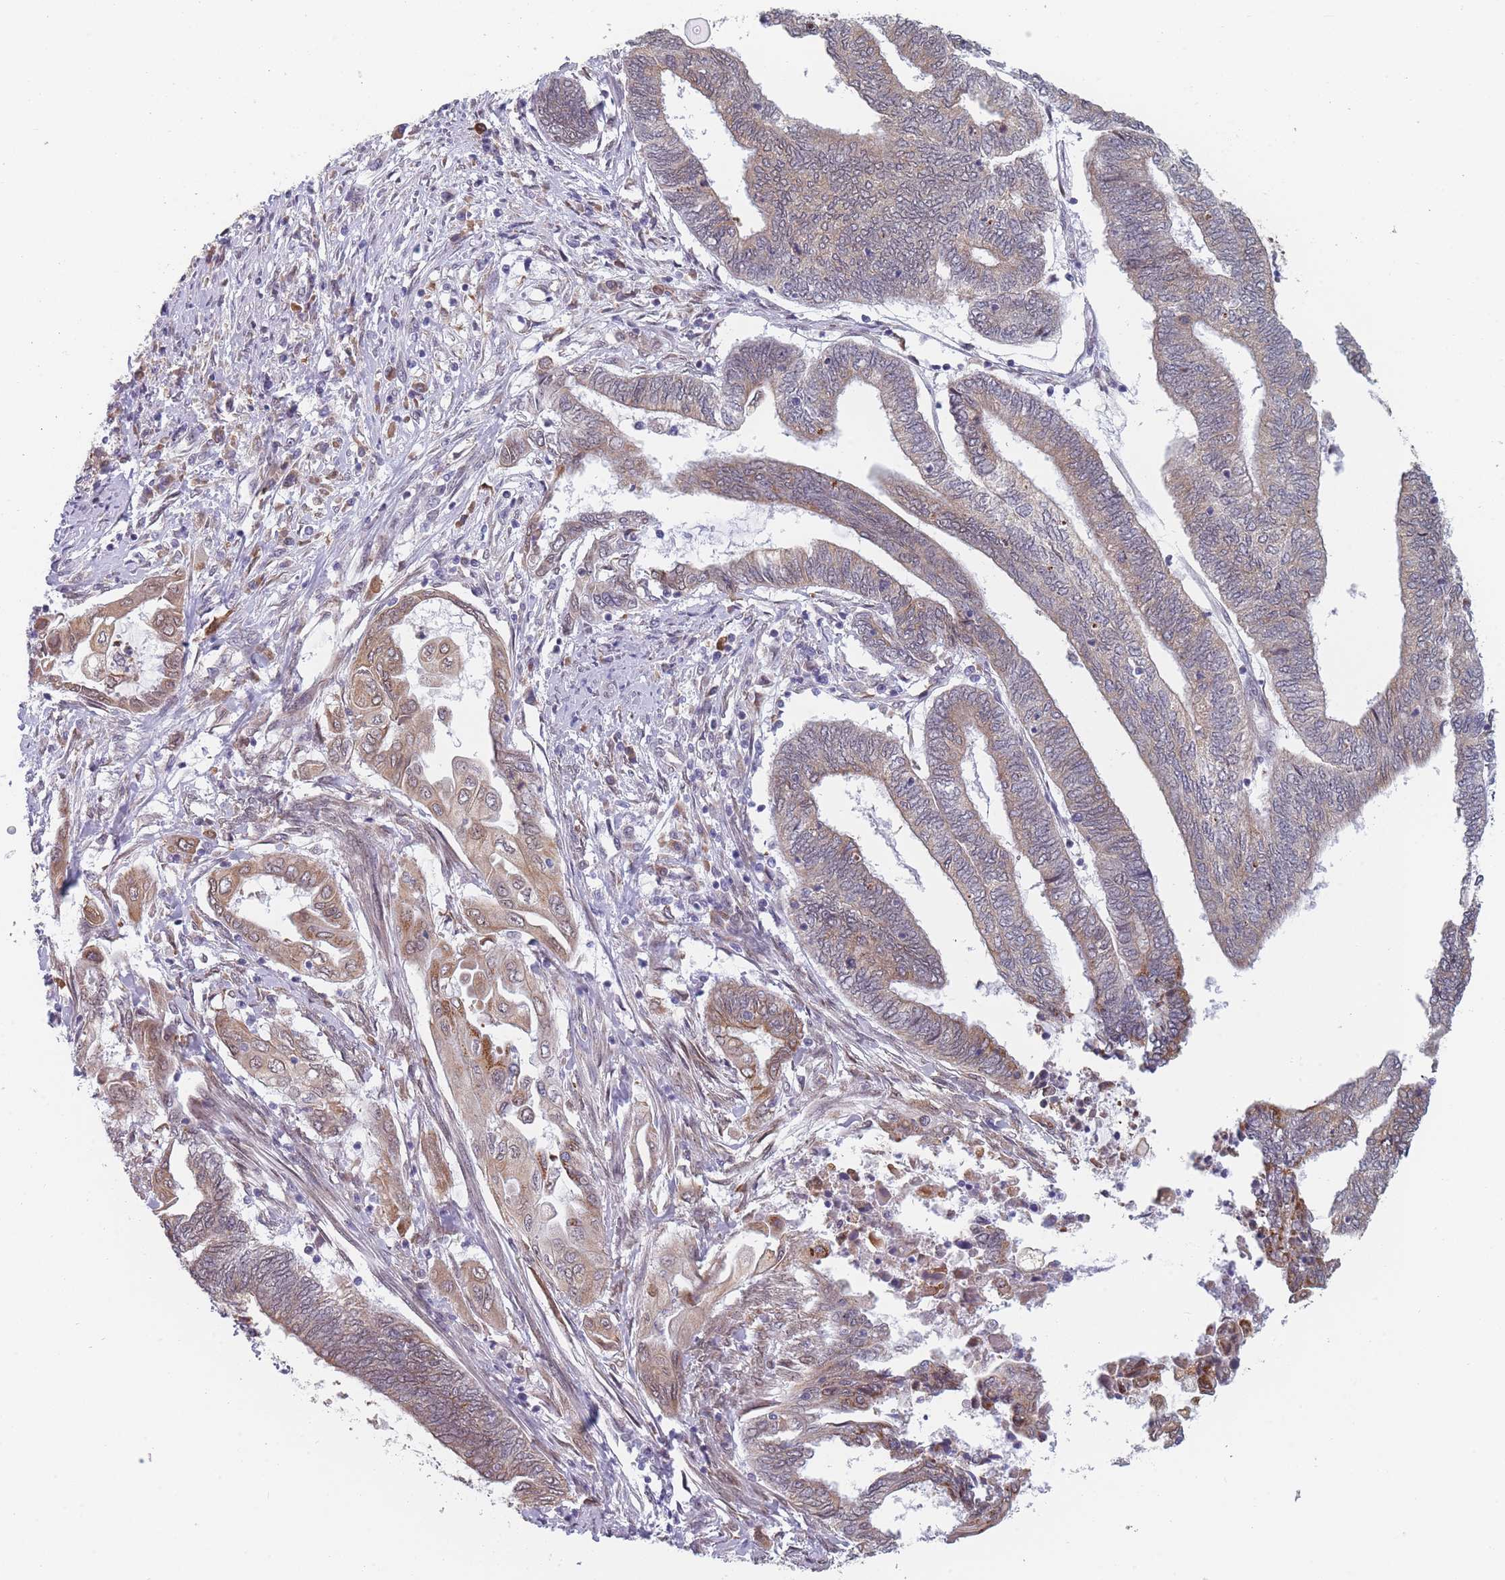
{"staining": {"intensity": "moderate", "quantity": ">75%", "location": "cytoplasmic/membranous"}, "tissue": "endometrial cancer", "cell_type": "Tumor cells", "image_type": "cancer", "snomed": [{"axis": "morphology", "description": "Adenocarcinoma, NOS"}, {"axis": "topography", "description": "Uterus"}, {"axis": "topography", "description": "Endometrium"}], "caption": "High-magnification brightfield microscopy of endometrial cancer (adenocarcinoma) stained with DAB (3,3'-diaminobenzidine) (brown) and counterstained with hematoxylin (blue). tumor cells exhibit moderate cytoplasmic/membranous staining is present in approximately>75% of cells.", "gene": "TMED10", "patient": {"sex": "female", "age": 70}}